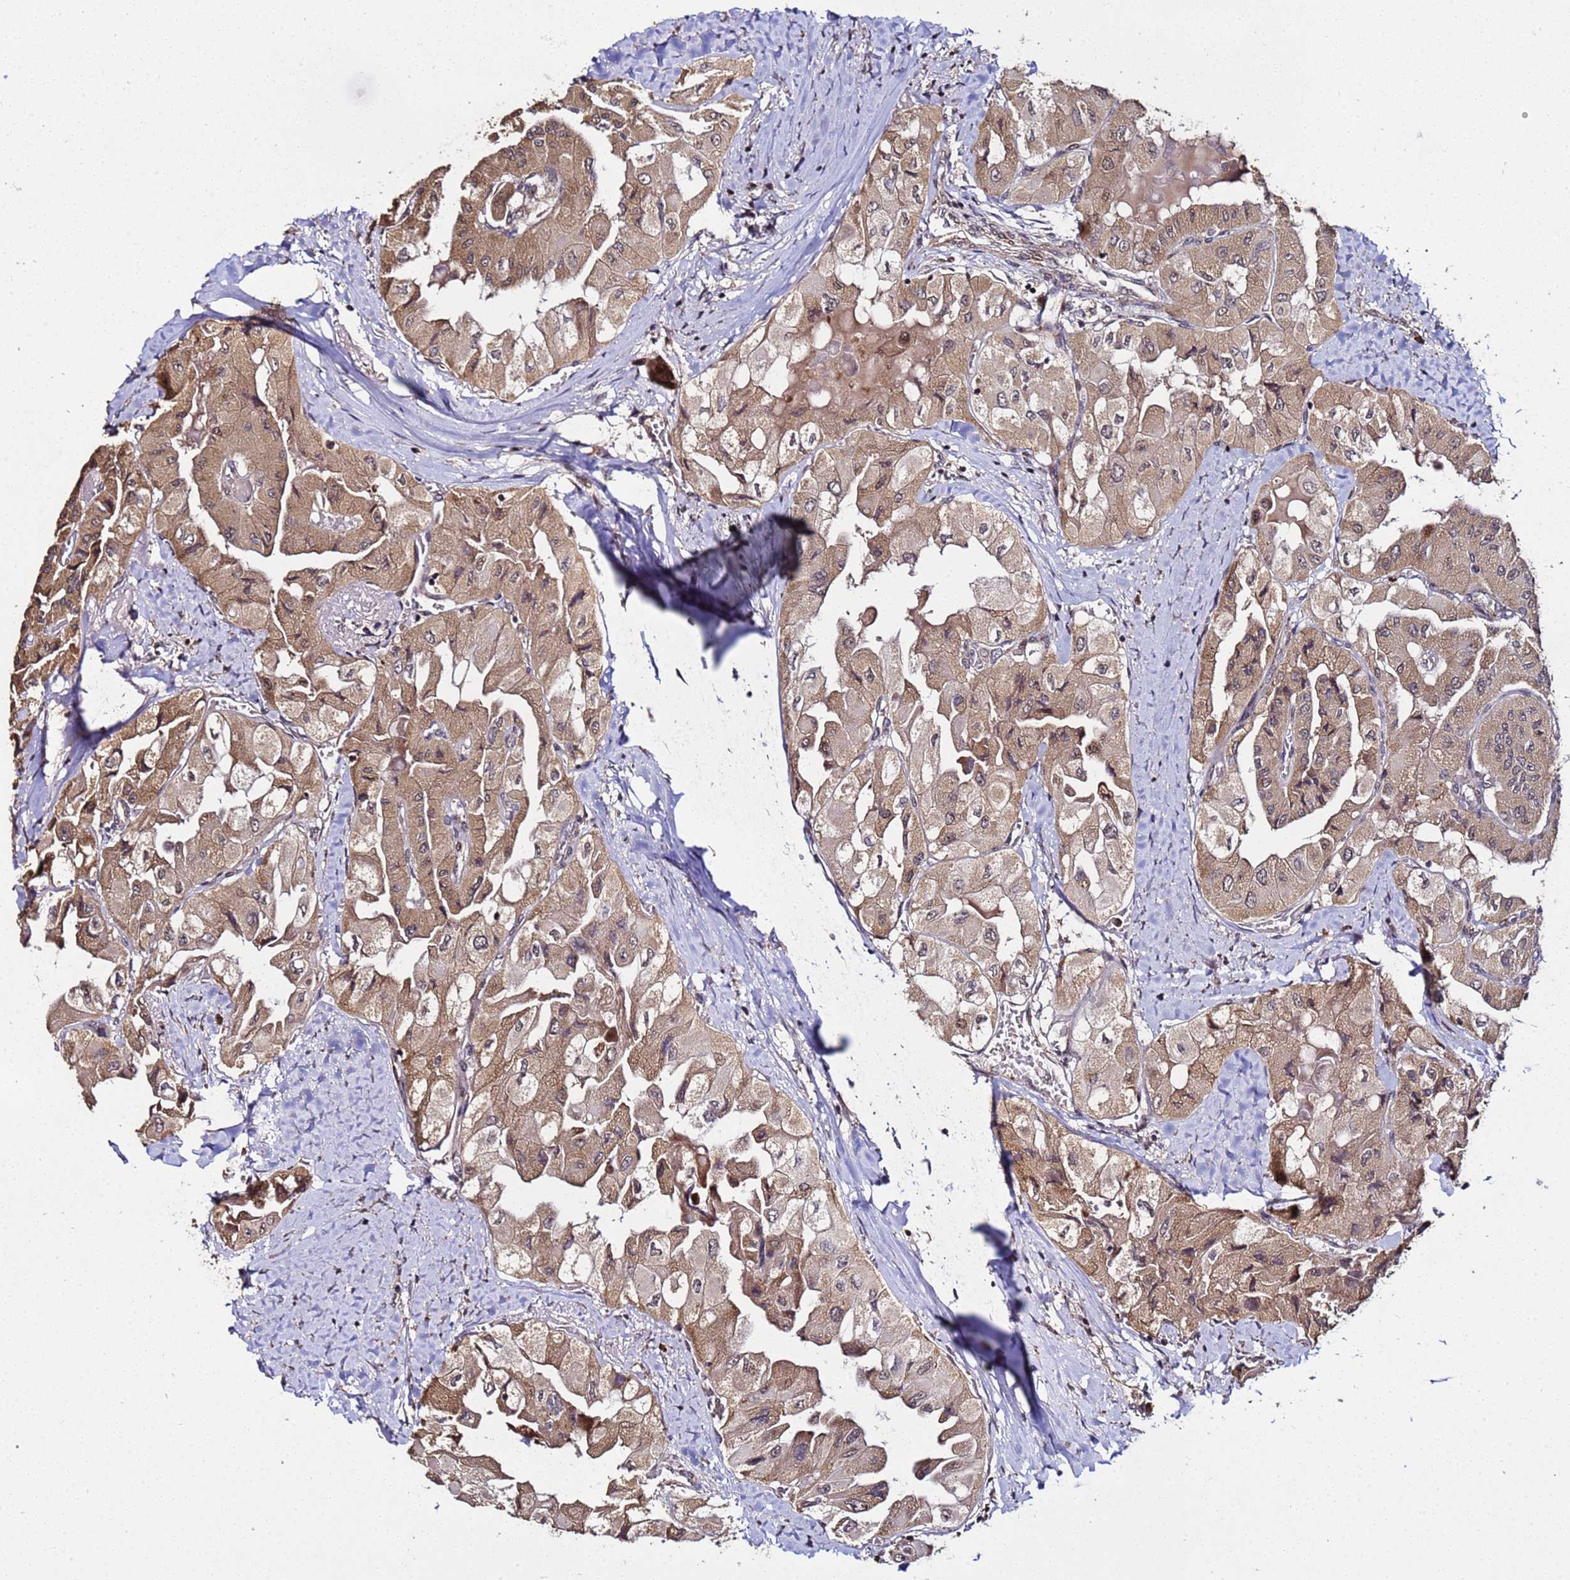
{"staining": {"intensity": "moderate", "quantity": ">75%", "location": "cytoplasmic/membranous,nuclear"}, "tissue": "thyroid cancer", "cell_type": "Tumor cells", "image_type": "cancer", "snomed": [{"axis": "morphology", "description": "Normal tissue, NOS"}, {"axis": "morphology", "description": "Papillary adenocarcinoma, NOS"}, {"axis": "topography", "description": "Thyroid gland"}], "caption": "Thyroid papillary adenocarcinoma tissue displays moderate cytoplasmic/membranous and nuclear positivity in about >75% of tumor cells, visualized by immunohistochemistry.", "gene": "WNK4", "patient": {"sex": "female", "age": 59}}